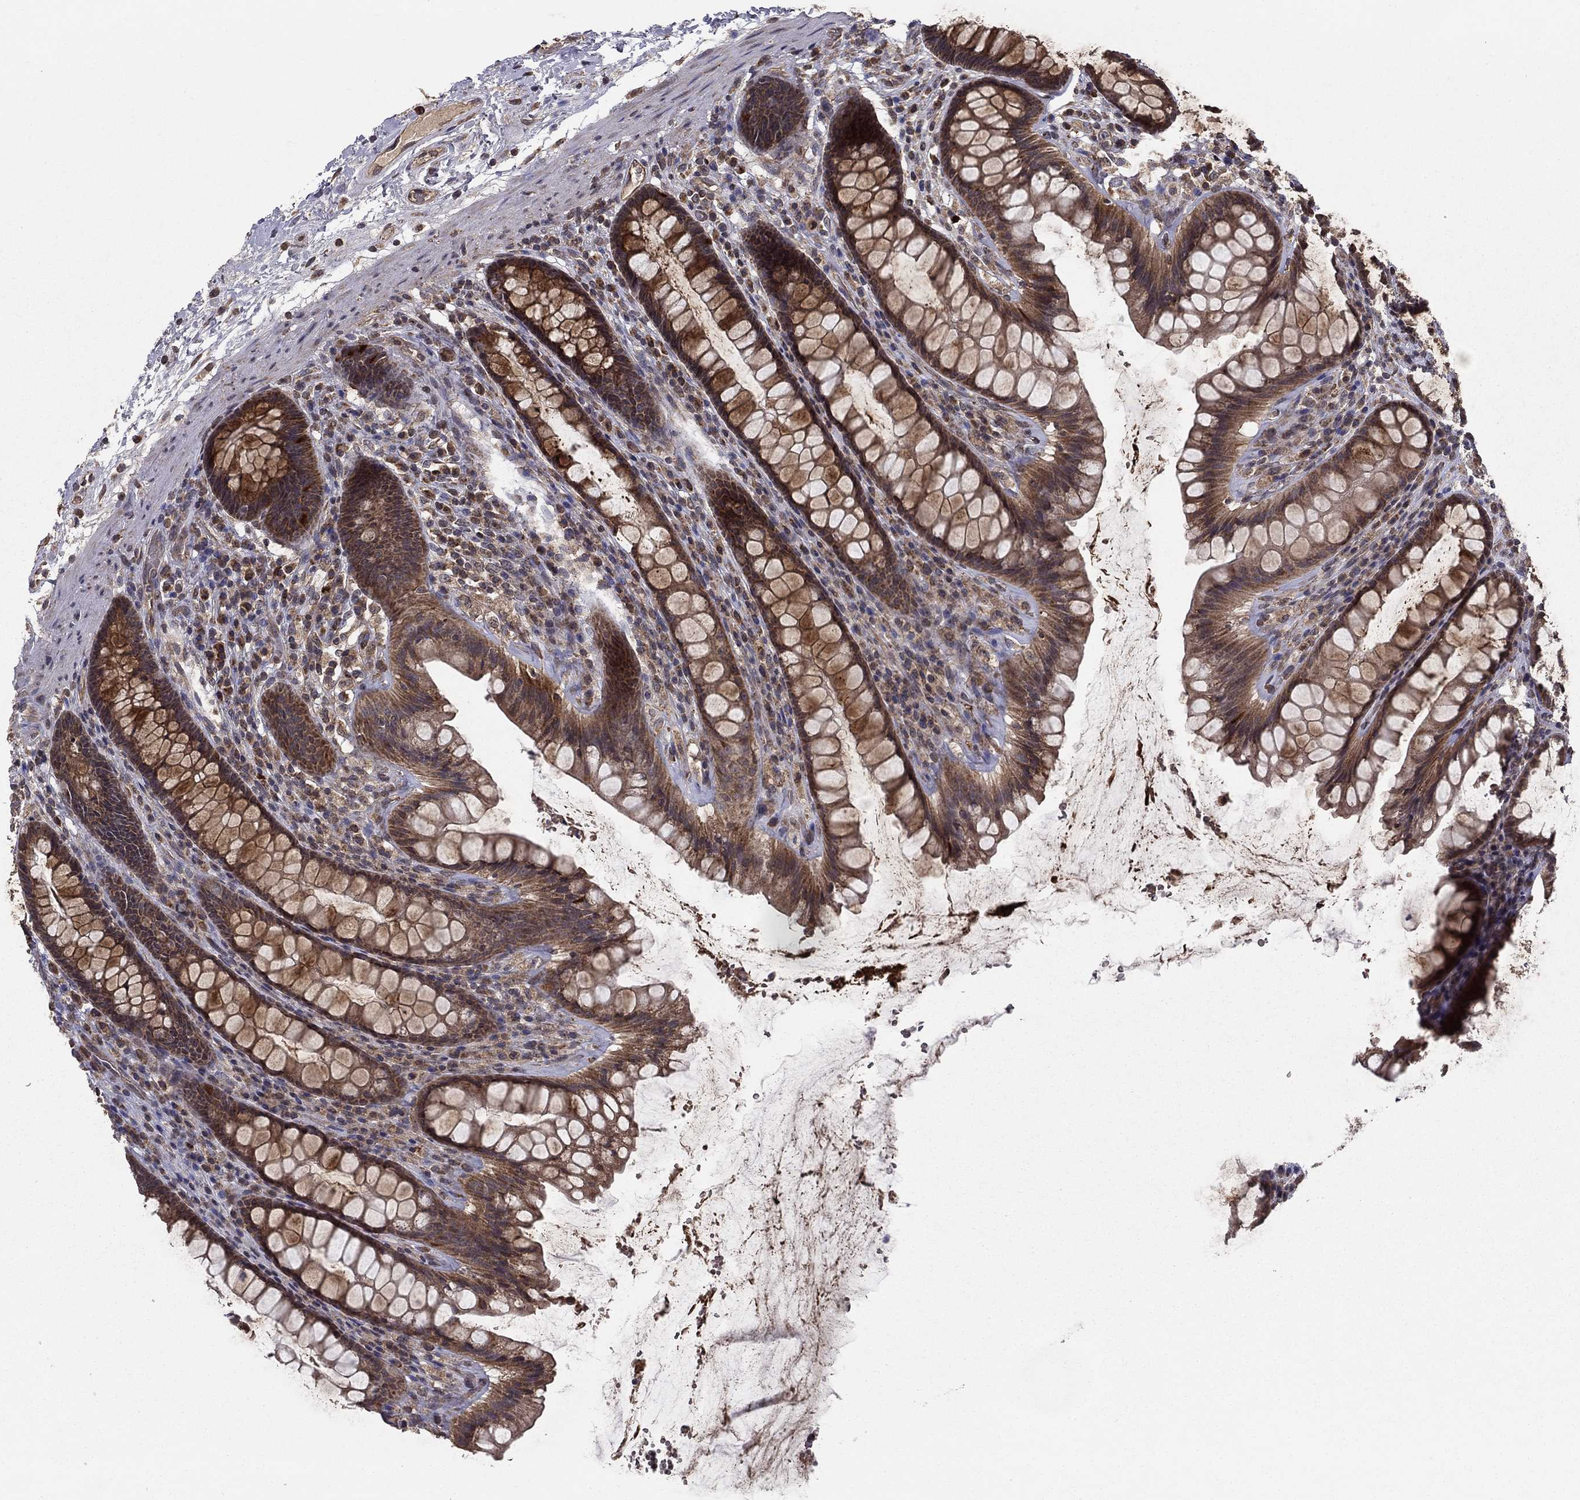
{"staining": {"intensity": "moderate", "quantity": ">75%", "location": "cytoplasmic/membranous"}, "tissue": "rectum", "cell_type": "Glandular cells", "image_type": "normal", "snomed": [{"axis": "morphology", "description": "Normal tissue, NOS"}, {"axis": "topography", "description": "Rectum"}], "caption": "Immunohistochemical staining of normal rectum reveals moderate cytoplasmic/membranous protein expression in approximately >75% of glandular cells.", "gene": "SLC2A13", "patient": {"sex": "male", "age": 72}}